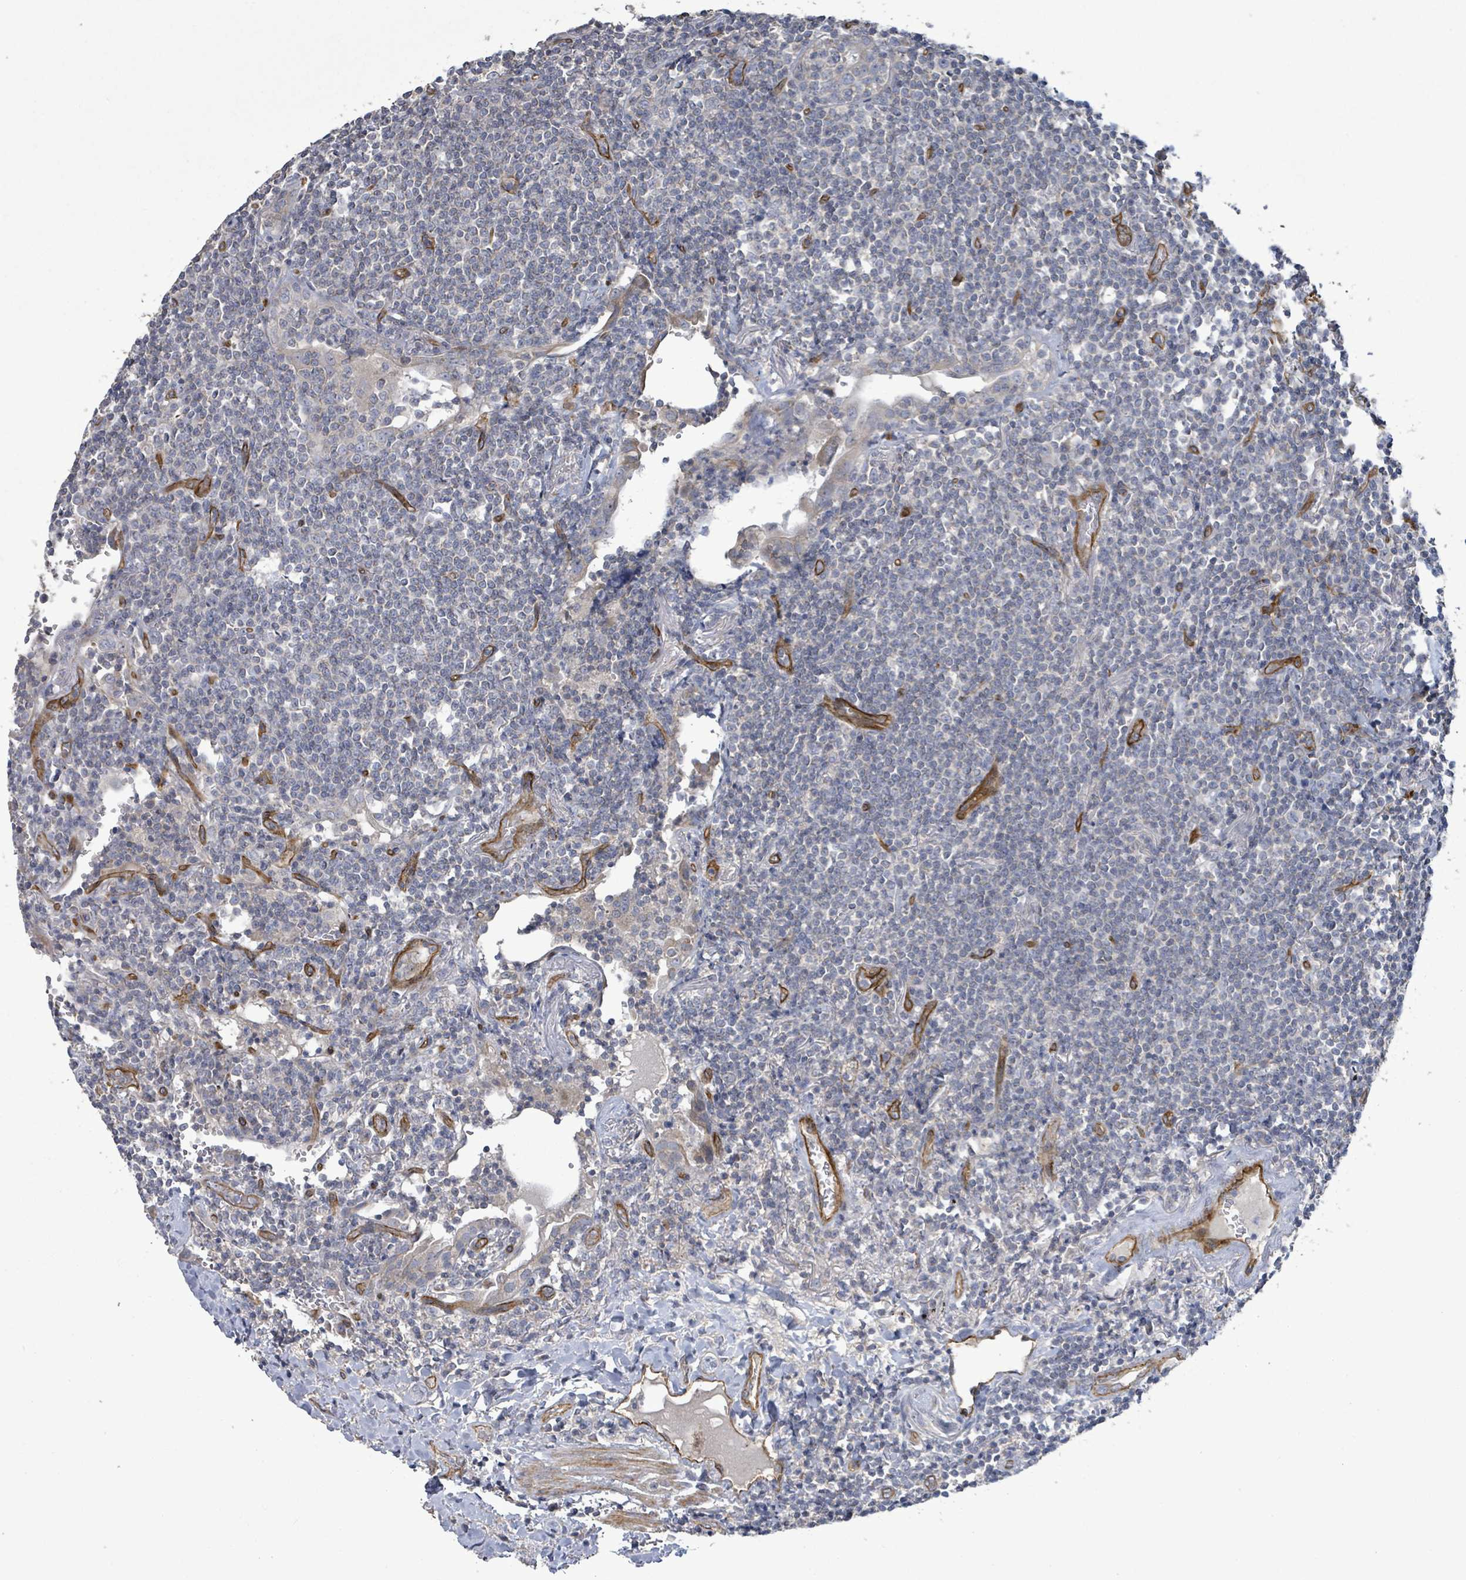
{"staining": {"intensity": "negative", "quantity": "none", "location": "none"}, "tissue": "lymphoma", "cell_type": "Tumor cells", "image_type": "cancer", "snomed": [{"axis": "morphology", "description": "Malignant lymphoma, non-Hodgkin's type, Low grade"}, {"axis": "topography", "description": "Lung"}], "caption": "Immunohistochemical staining of low-grade malignant lymphoma, non-Hodgkin's type displays no significant staining in tumor cells.", "gene": "KANK3", "patient": {"sex": "female", "age": 71}}